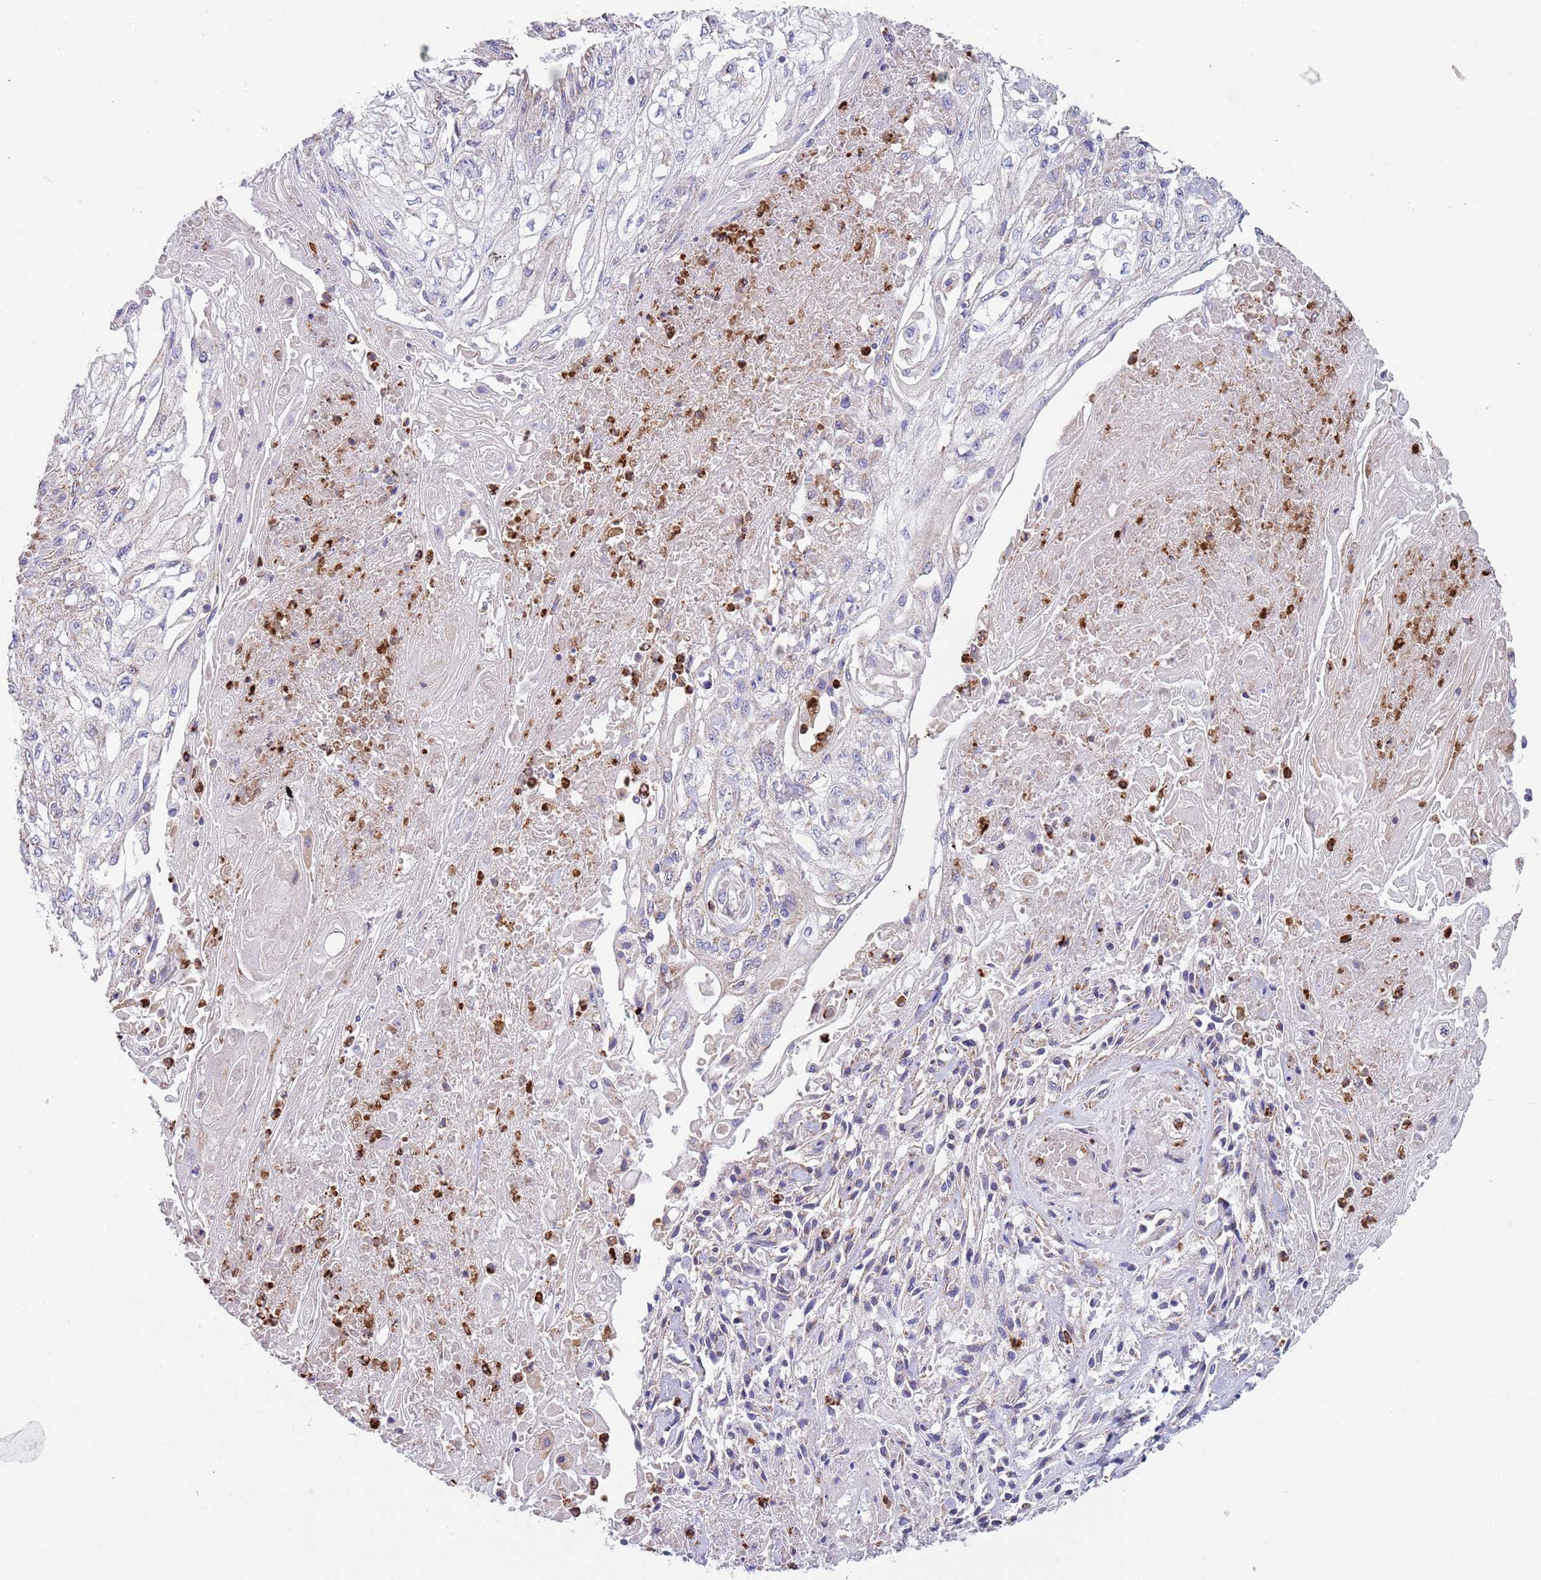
{"staining": {"intensity": "weak", "quantity": "<25%", "location": "cytoplasmic/membranous"}, "tissue": "skin cancer", "cell_type": "Tumor cells", "image_type": "cancer", "snomed": [{"axis": "morphology", "description": "Squamous cell carcinoma, NOS"}, {"axis": "morphology", "description": "Squamous cell carcinoma, metastatic, NOS"}, {"axis": "topography", "description": "Skin"}, {"axis": "topography", "description": "Lymph node"}], "caption": "Immunohistochemistry photomicrograph of neoplastic tissue: human squamous cell carcinoma (skin) stained with DAB (3,3'-diaminobenzidine) shows no significant protein expression in tumor cells. (DAB (3,3'-diaminobenzidine) immunohistochemistry visualized using brightfield microscopy, high magnification).", "gene": "DDT", "patient": {"sex": "male", "age": 75}}